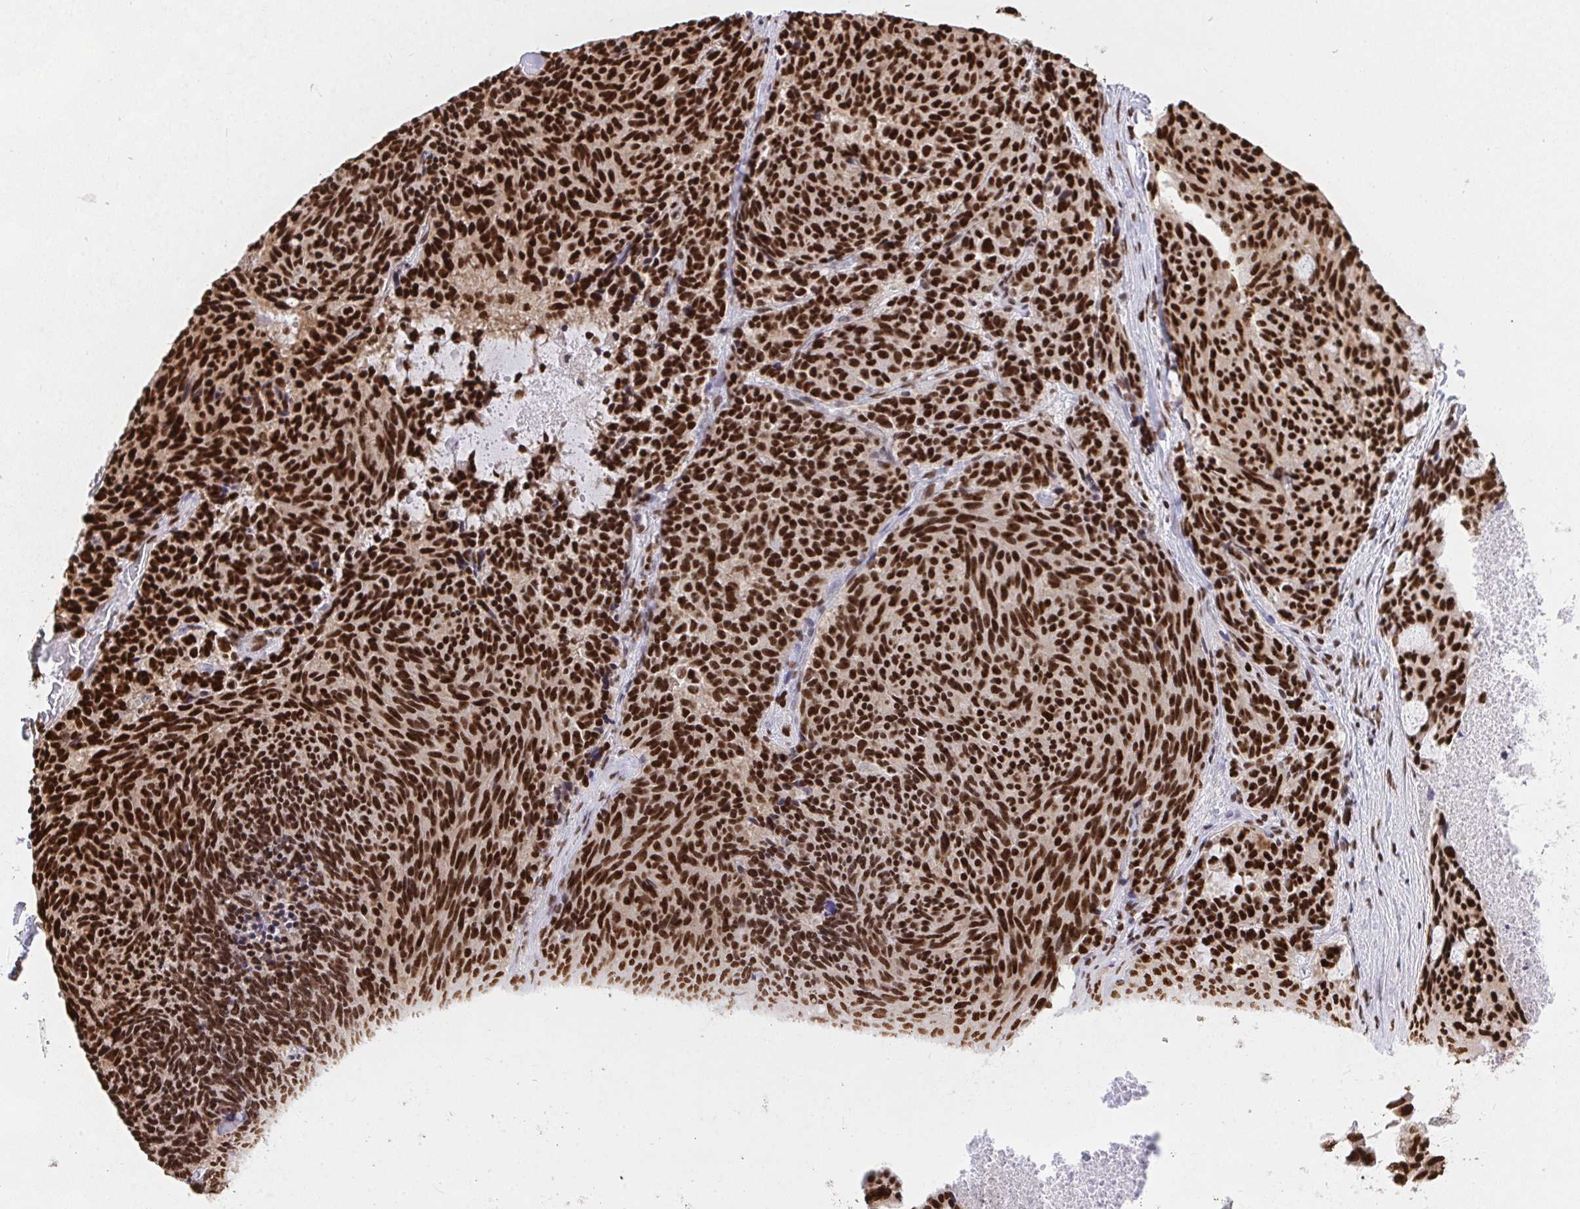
{"staining": {"intensity": "strong", "quantity": ">75%", "location": "nuclear"}, "tissue": "carcinoid", "cell_type": "Tumor cells", "image_type": "cancer", "snomed": [{"axis": "morphology", "description": "Carcinoid, malignant, NOS"}, {"axis": "topography", "description": "Pancreas"}], "caption": "Human carcinoid (malignant) stained with a protein marker demonstrates strong staining in tumor cells.", "gene": "HNRNPL", "patient": {"sex": "female", "age": 54}}